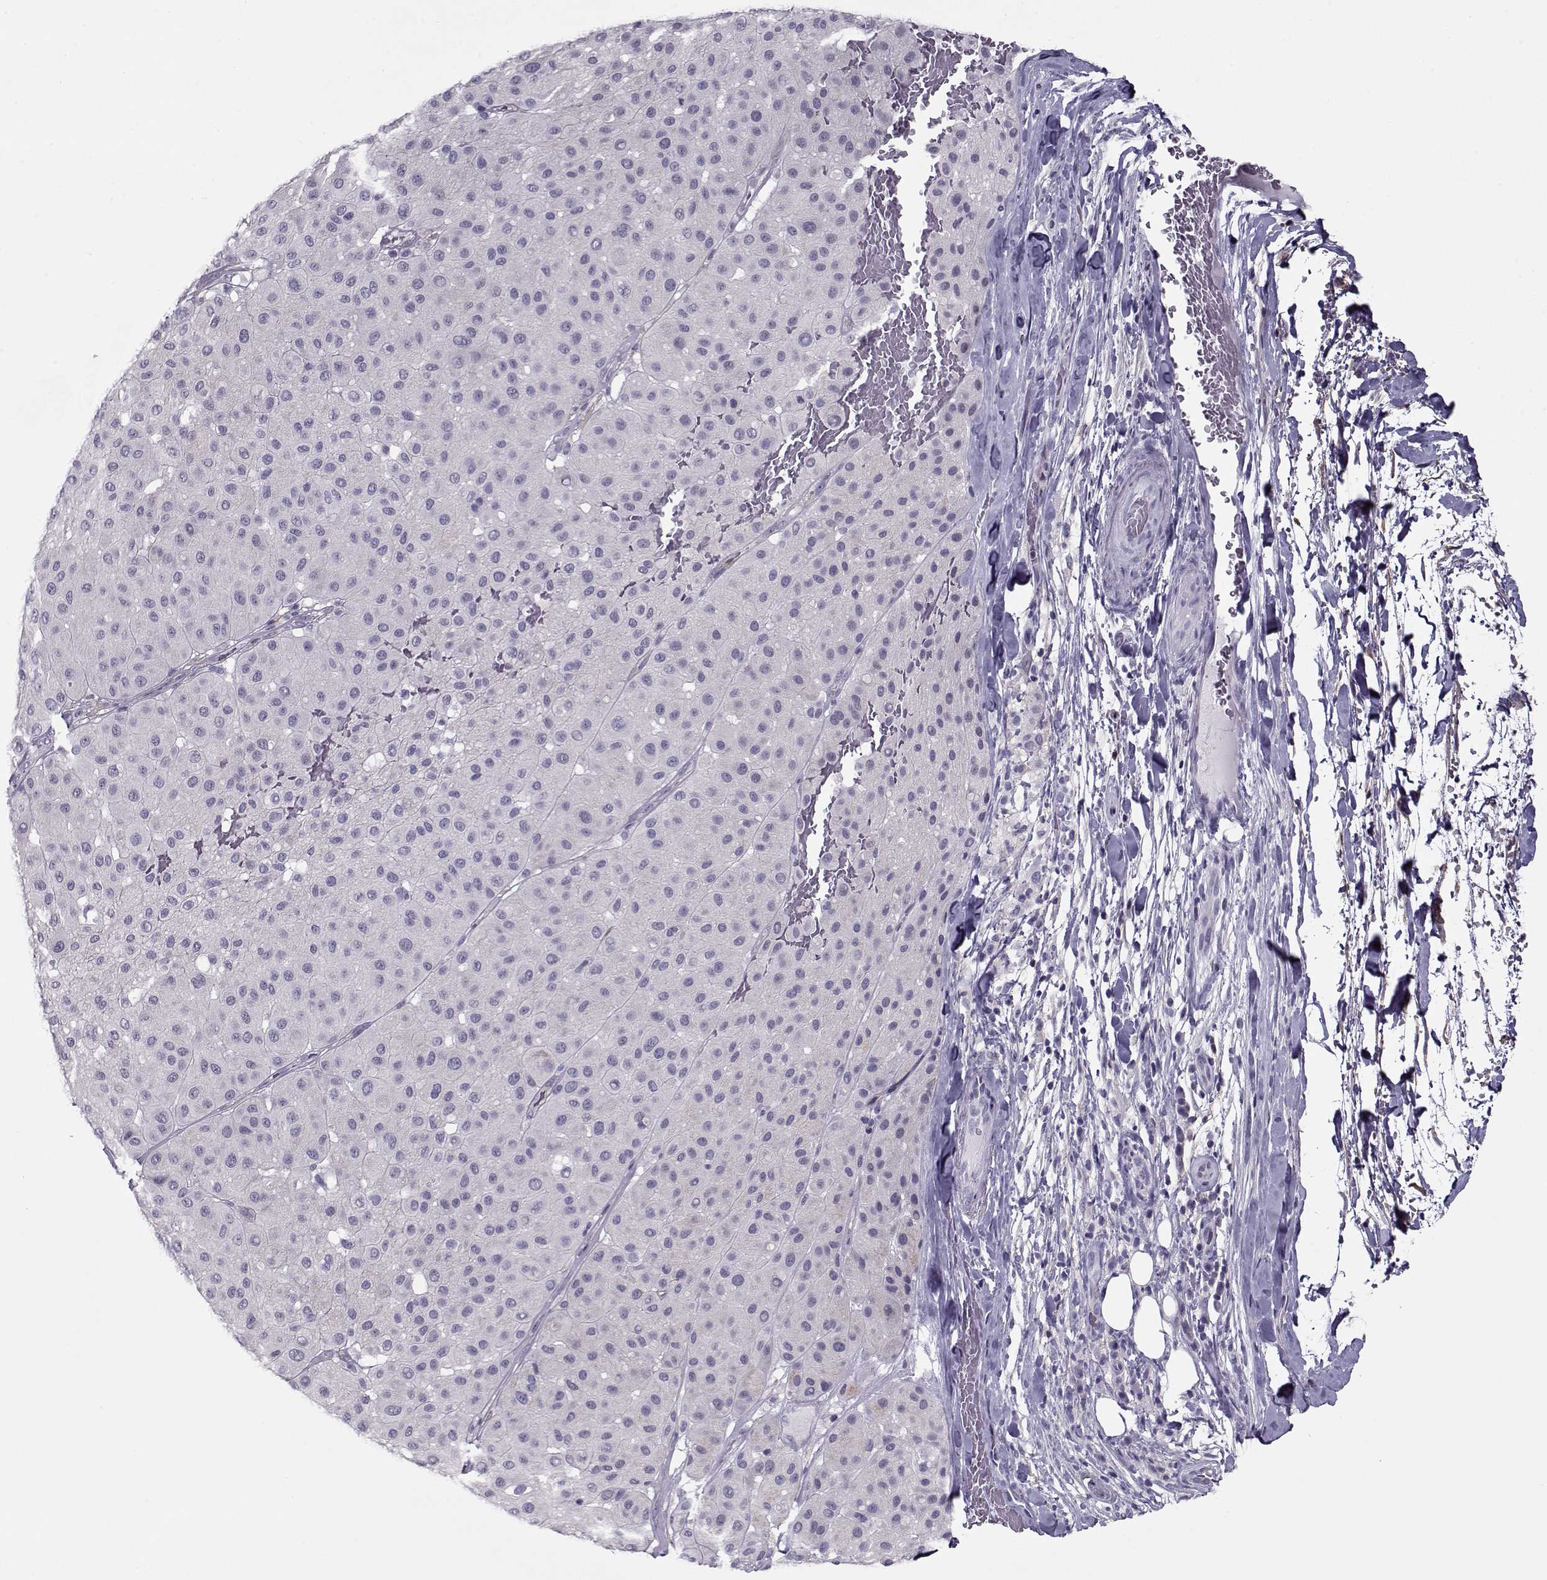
{"staining": {"intensity": "negative", "quantity": "none", "location": "none"}, "tissue": "melanoma", "cell_type": "Tumor cells", "image_type": "cancer", "snomed": [{"axis": "morphology", "description": "Malignant melanoma, Metastatic site"}, {"axis": "topography", "description": "Smooth muscle"}], "caption": "Human malignant melanoma (metastatic site) stained for a protein using immunohistochemistry (IHC) displays no staining in tumor cells.", "gene": "PP2D1", "patient": {"sex": "male", "age": 41}}